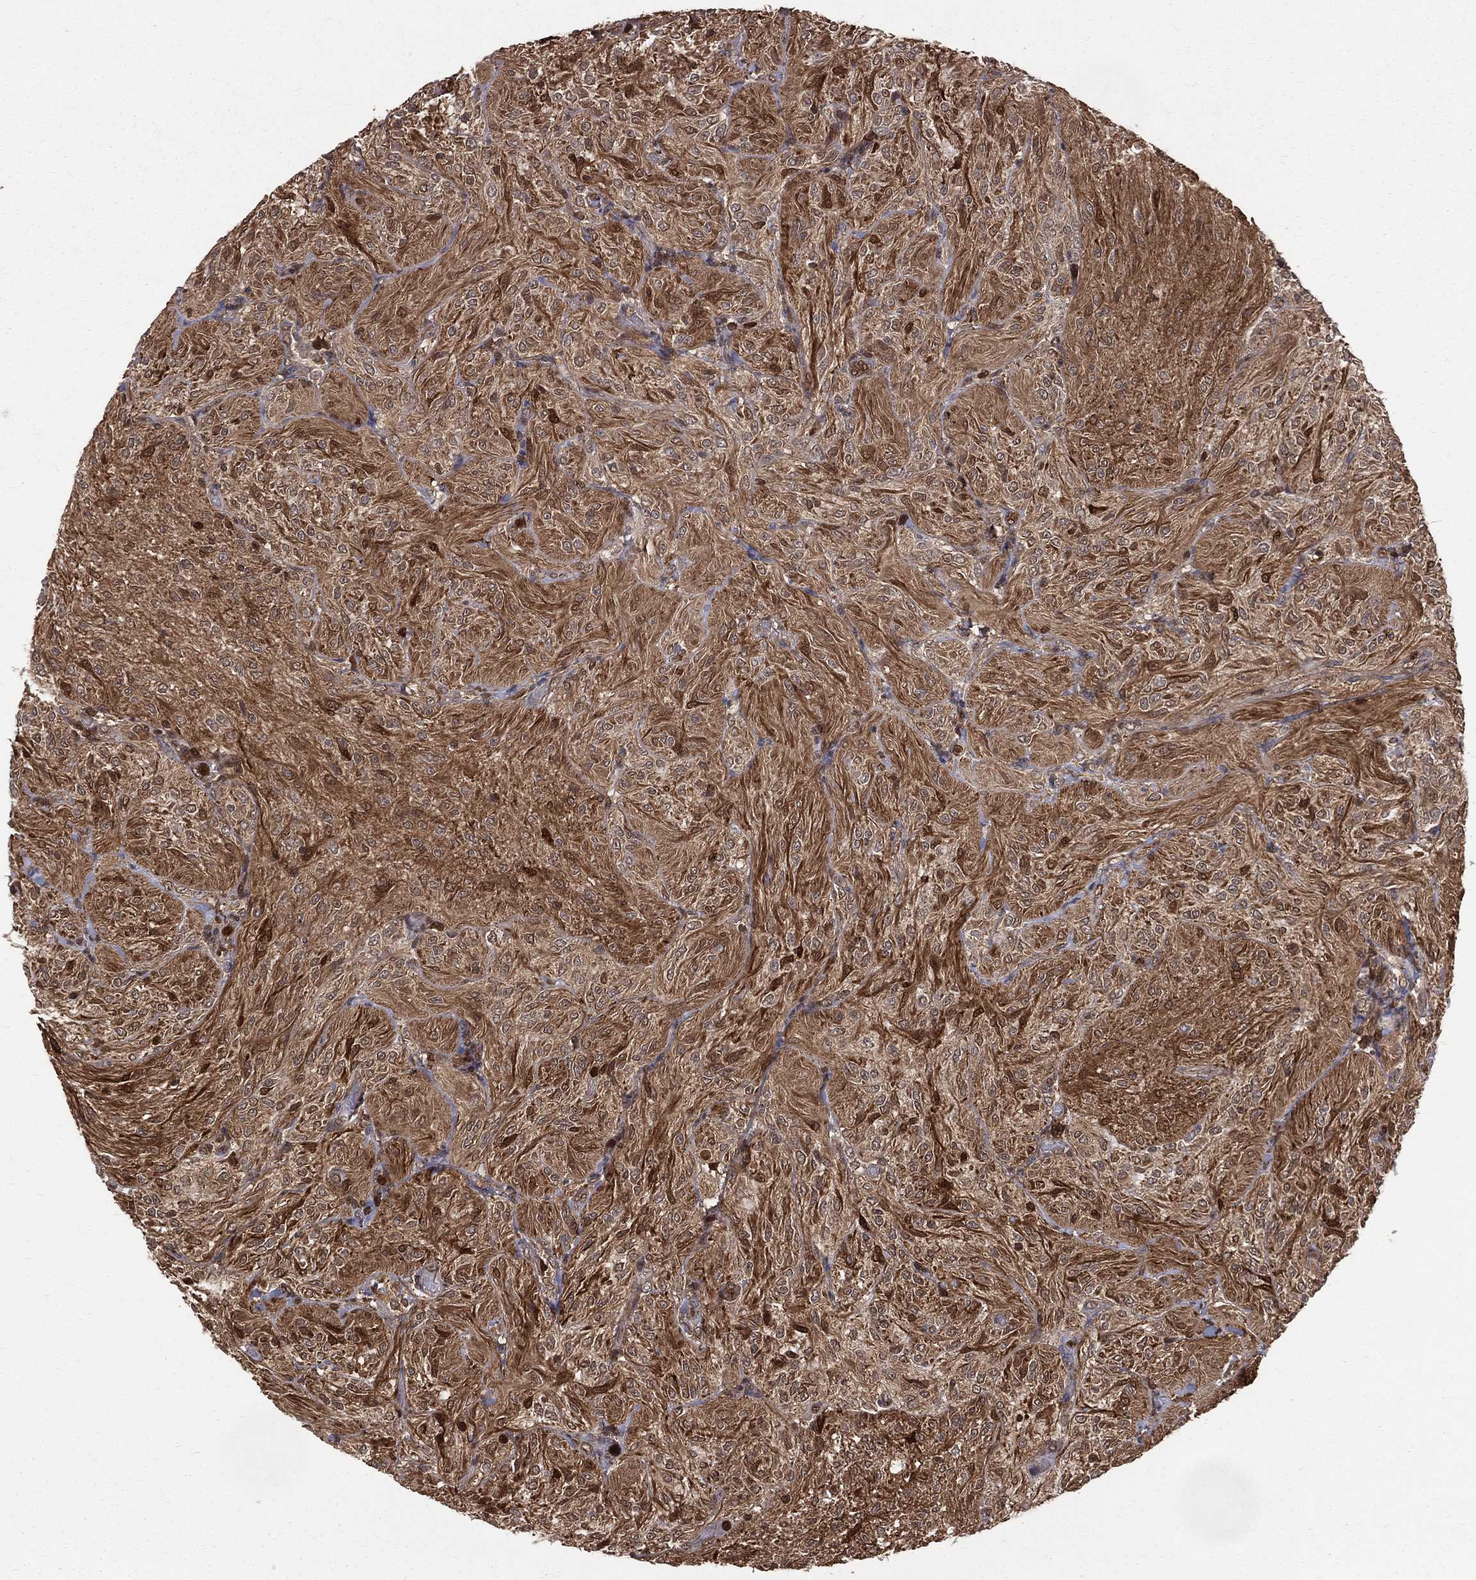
{"staining": {"intensity": "negative", "quantity": "none", "location": "none"}, "tissue": "glioma", "cell_type": "Tumor cells", "image_type": "cancer", "snomed": [{"axis": "morphology", "description": "Glioma, malignant, Low grade"}, {"axis": "topography", "description": "Brain"}], "caption": "Immunohistochemical staining of human glioma reveals no significant positivity in tumor cells. (DAB IHC, high magnification).", "gene": "ENO1", "patient": {"sex": "male", "age": 3}}